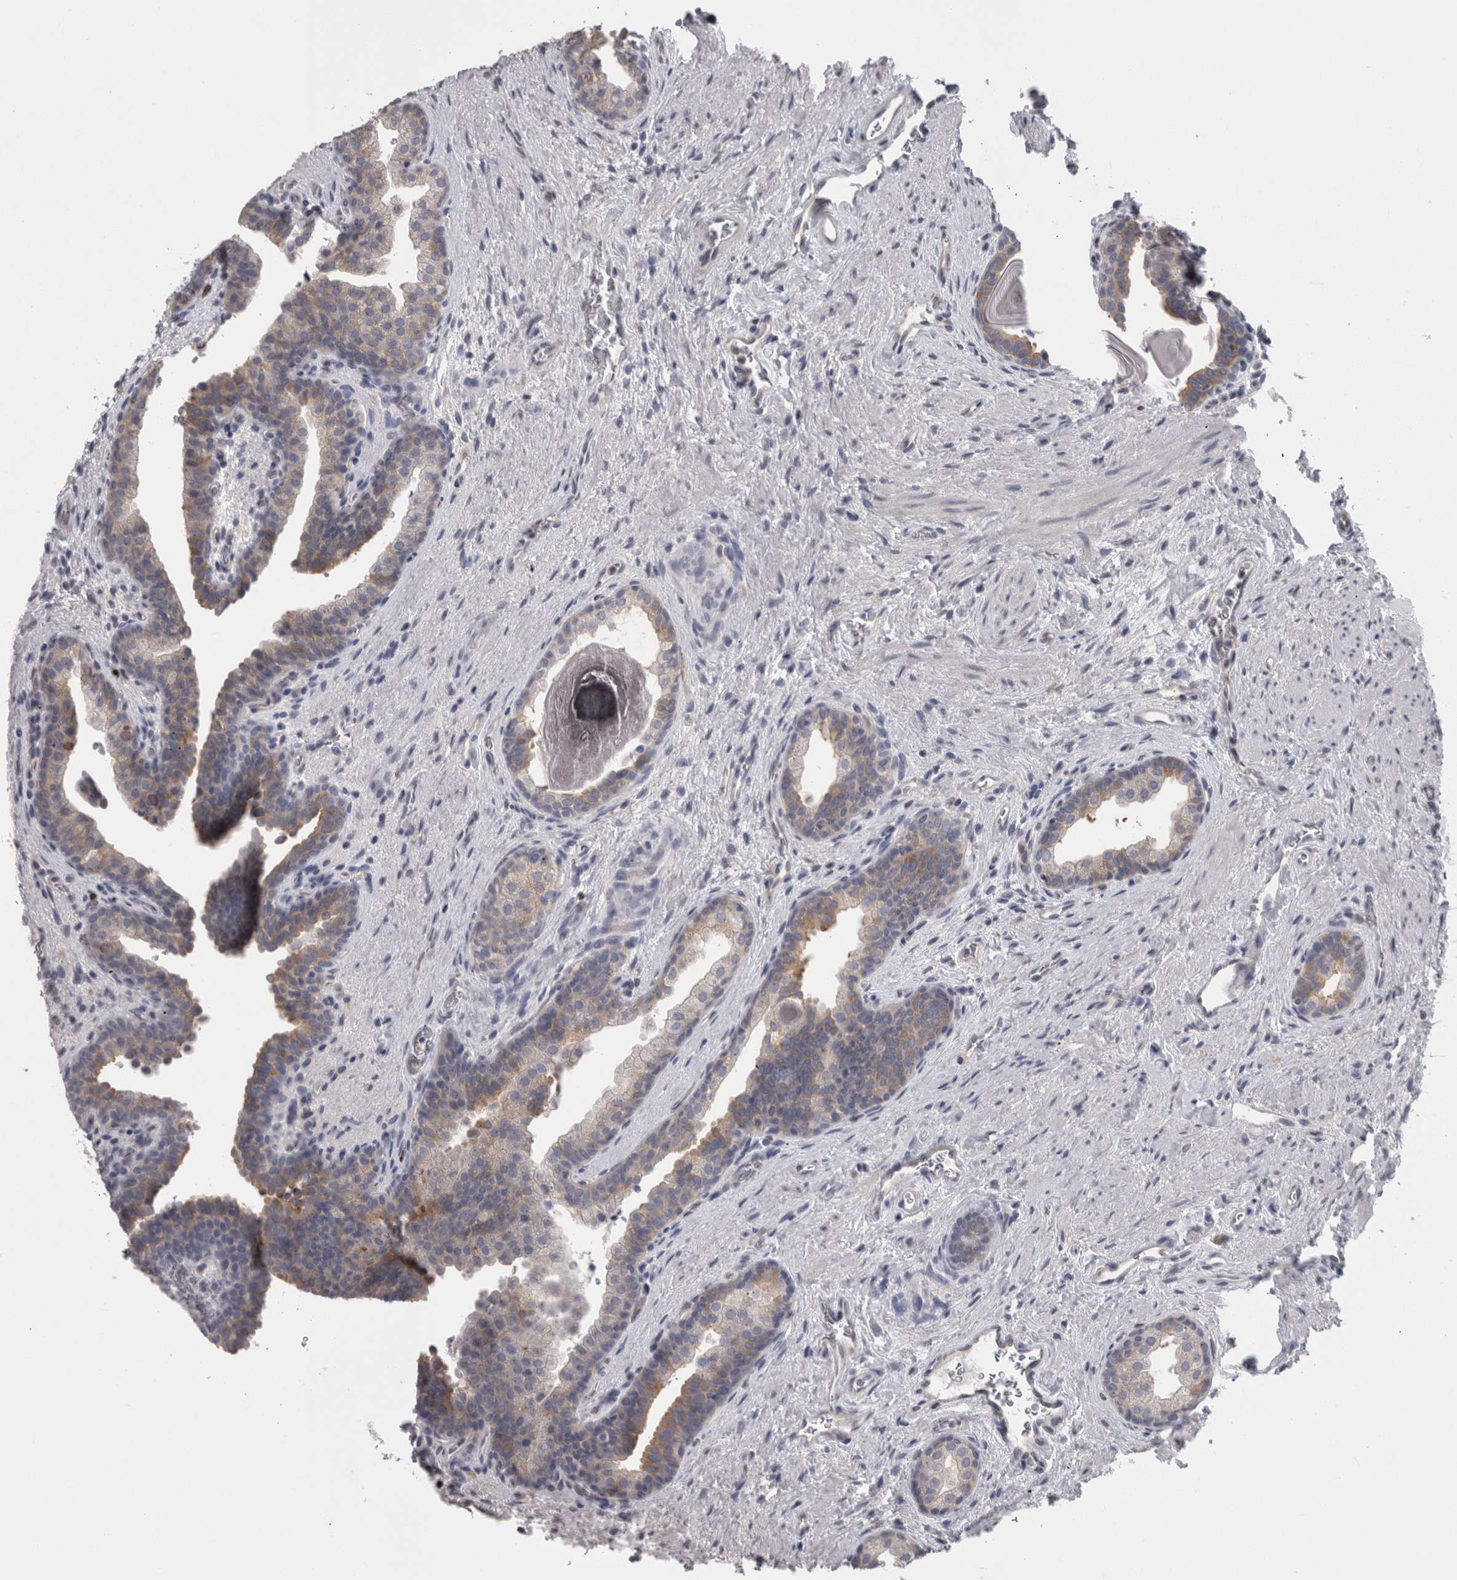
{"staining": {"intensity": "weak", "quantity": "<25%", "location": "cytoplasmic/membranous"}, "tissue": "prostate", "cell_type": "Glandular cells", "image_type": "normal", "snomed": [{"axis": "morphology", "description": "Normal tissue, NOS"}, {"axis": "topography", "description": "Prostate"}], "caption": "The histopathology image displays no significant positivity in glandular cells of prostate. (DAB (3,3'-diaminobenzidine) immunohistochemistry visualized using brightfield microscopy, high magnification).", "gene": "LYZL6", "patient": {"sex": "male", "age": 48}}